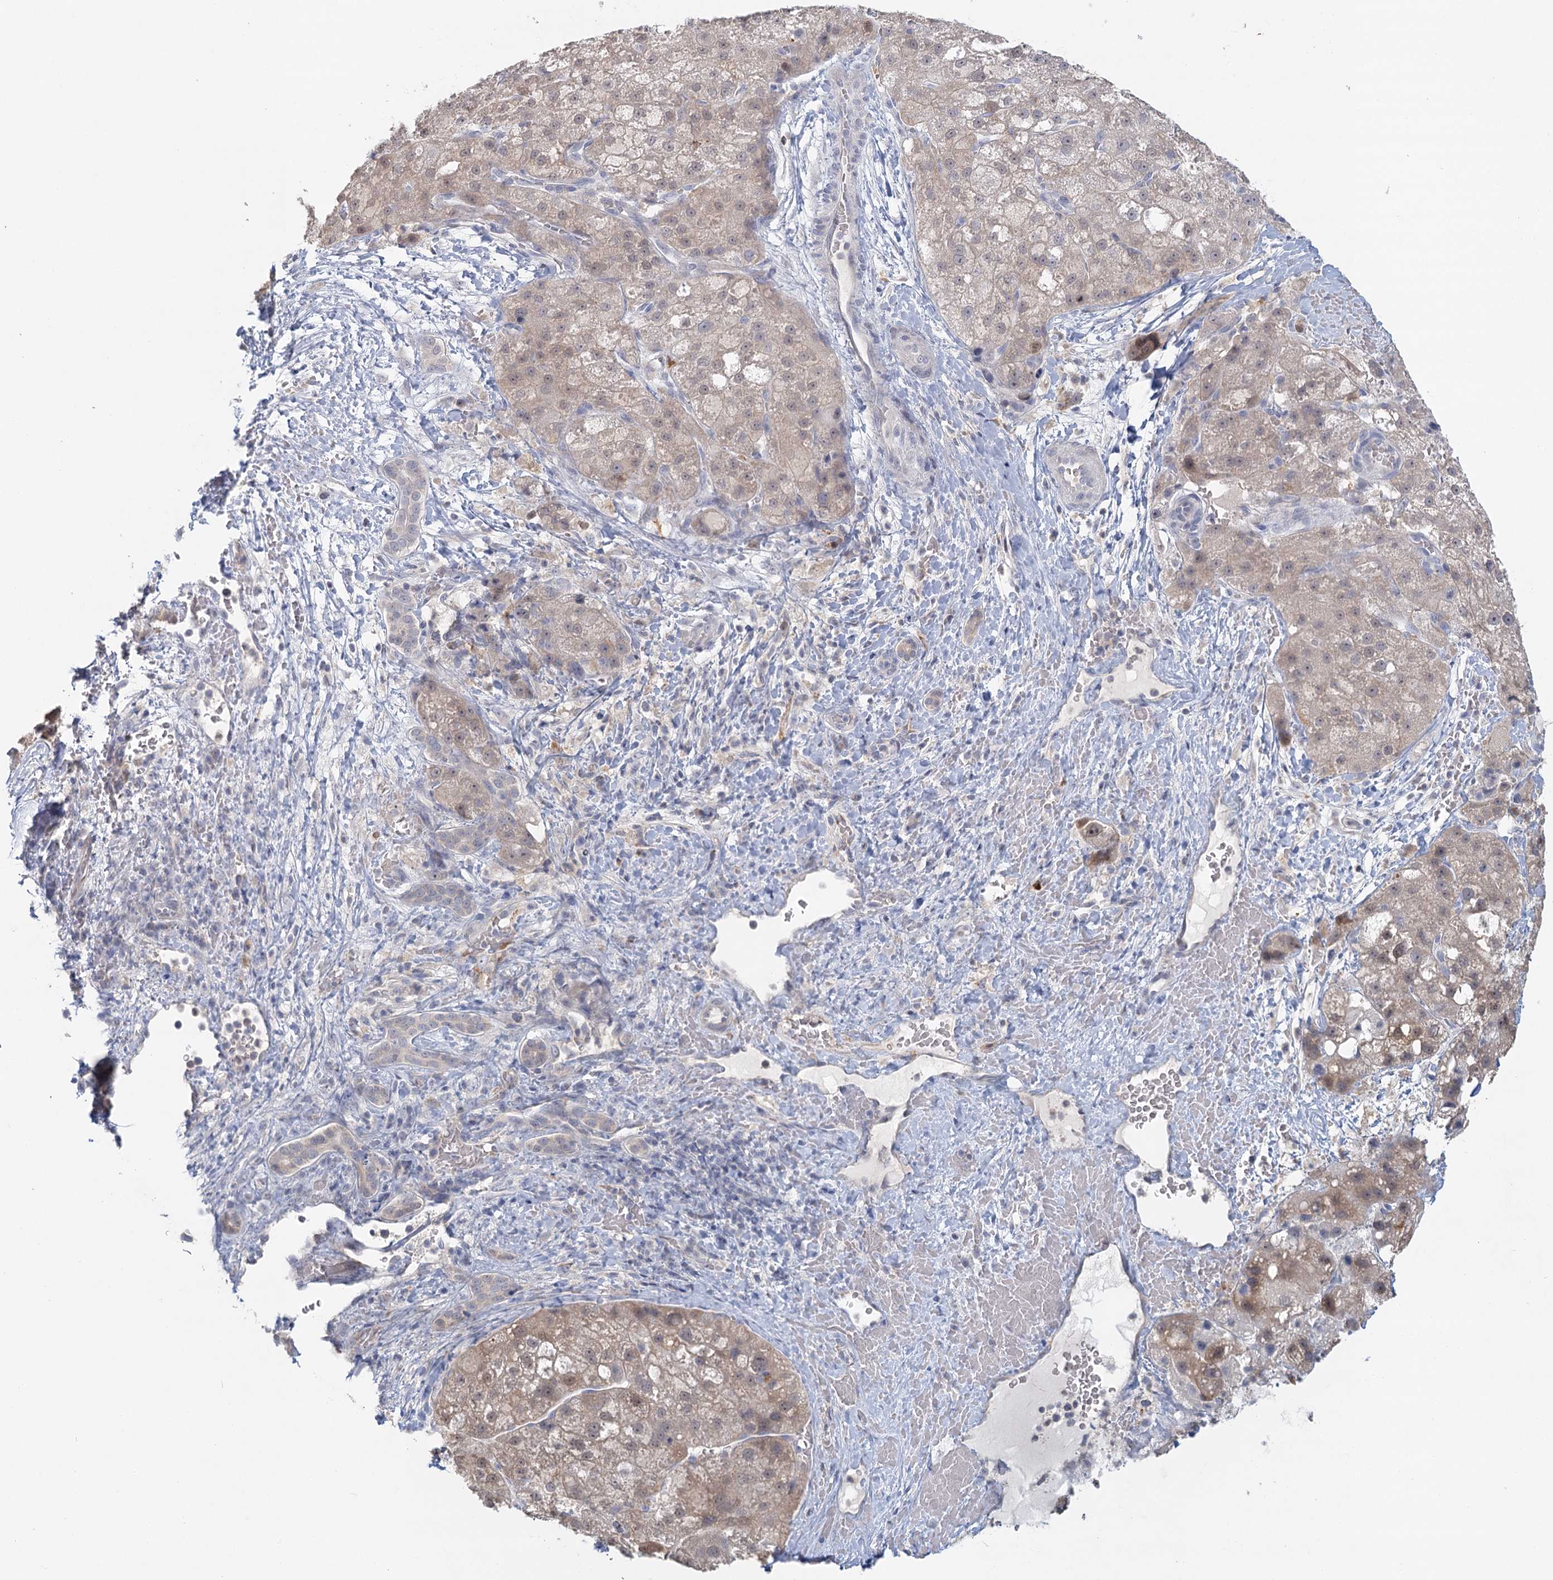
{"staining": {"intensity": "weak", "quantity": "25%-75%", "location": "cytoplasmic/membranous"}, "tissue": "liver cancer", "cell_type": "Tumor cells", "image_type": "cancer", "snomed": [{"axis": "morphology", "description": "Normal tissue, NOS"}, {"axis": "morphology", "description": "Carcinoma, Hepatocellular, NOS"}, {"axis": "topography", "description": "Liver"}], "caption": "Immunohistochemistry (IHC) micrograph of human hepatocellular carcinoma (liver) stained for a protein (brown), which exhibits low levels of weak cytoplasmic/membranous staining in approximately 25%-75% of tumor cells.", "gene": "MYO7B", "patient": {"sex": "male", "age": 57}}